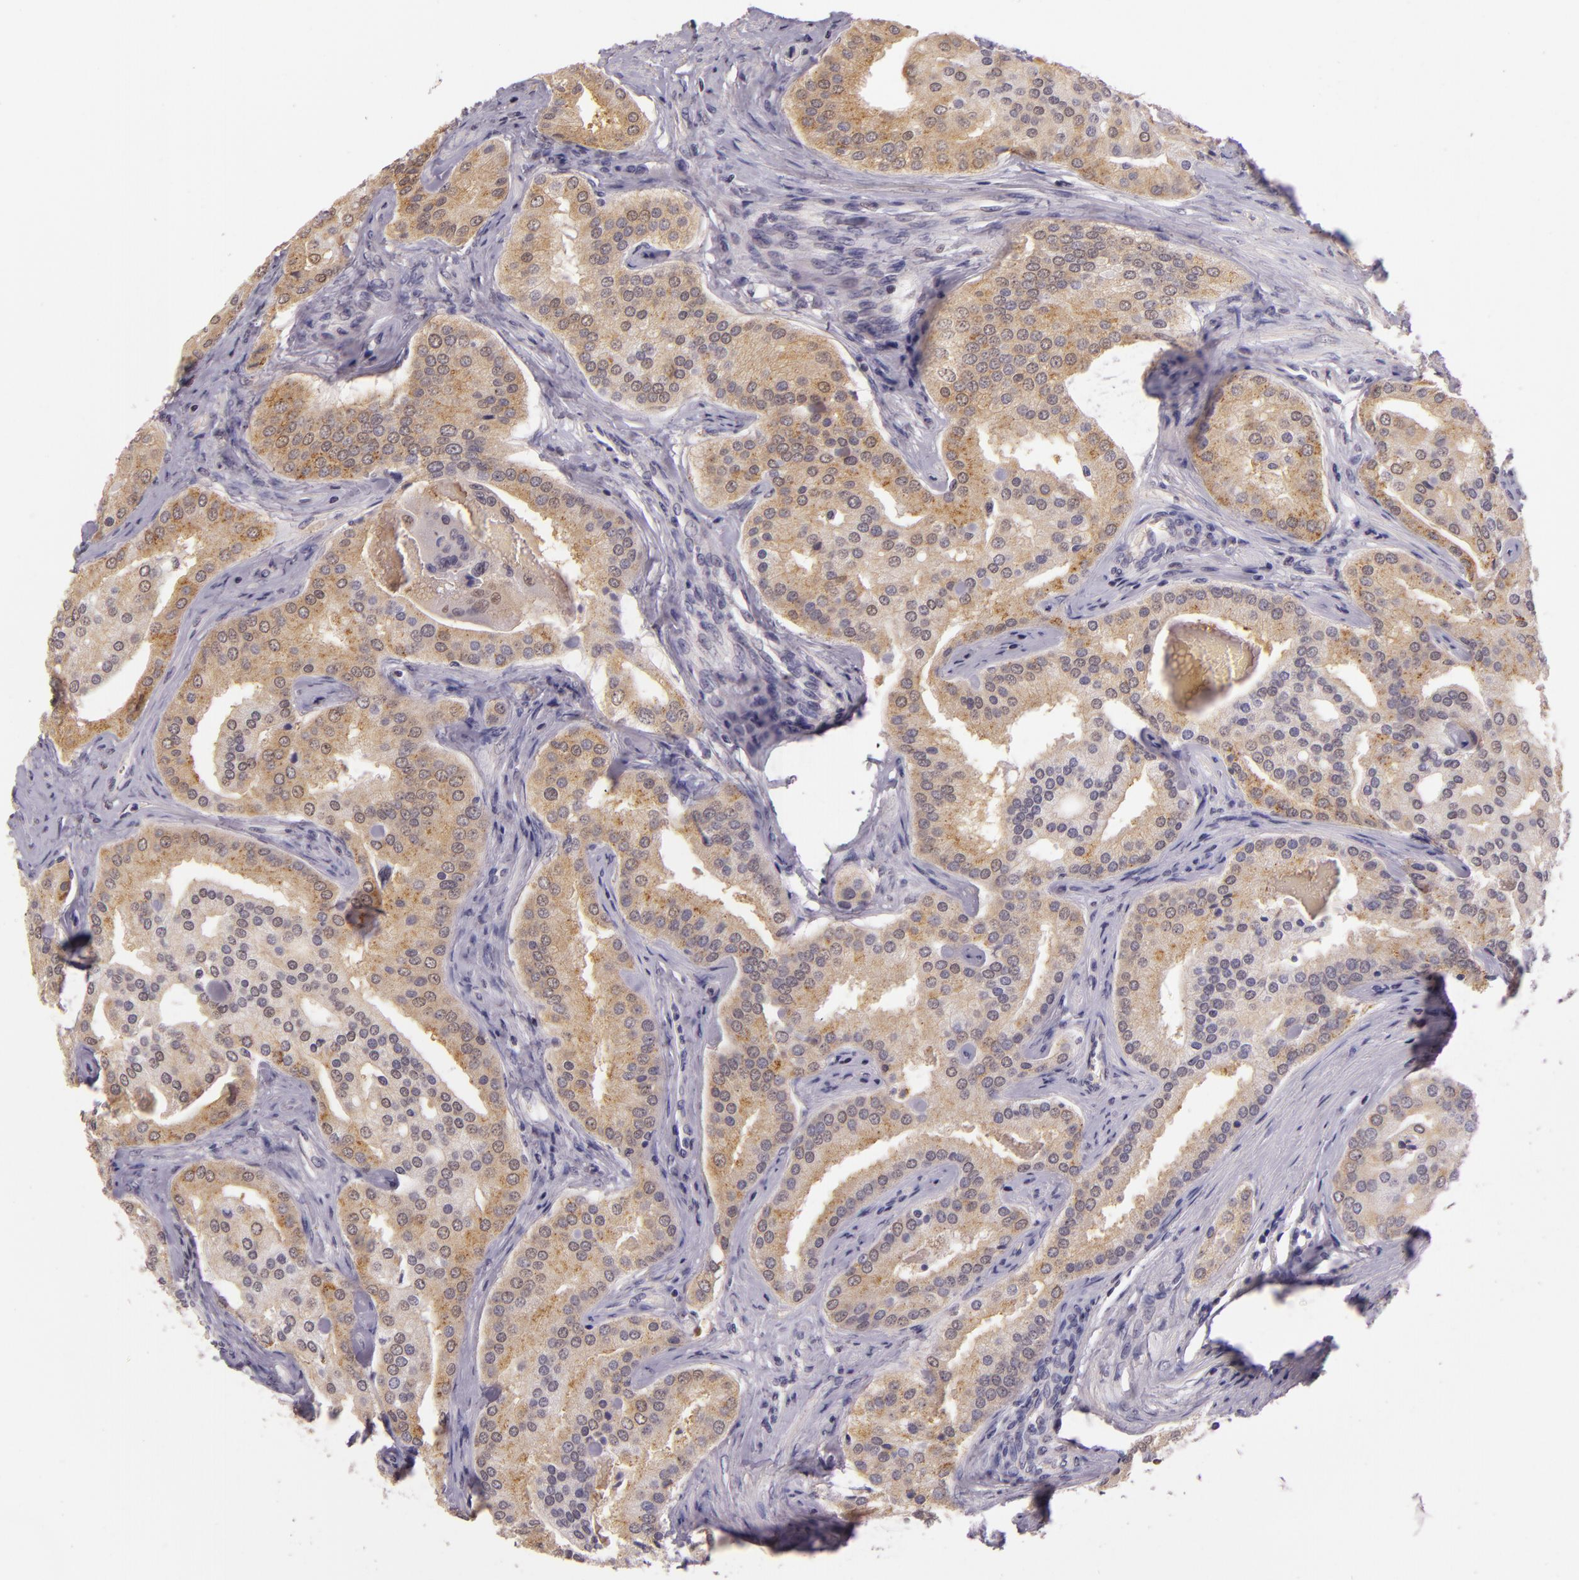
{"staining": {"intensity": "moderate", "quantity": ">75%", "location": "cytoplasmic/membranous"}, "tissue": "prostate cancer", "cell_type": "Tumor cells", "image_type": "cancer", "snomed": [{"axis": "morphology", "description": "Adenocarcinoma, High grade"}, {"axis": "topography", "description": "Prostate"}], "caption": "Prostate cancer was stained to show a protein in brown. There is medium levels of moderate cytoplasmic/membranous expression in about >75% of tumor cells. The protein of interest is shown in brown color, while the nuclei are stained blue.", "gene": "HSPA8", "patient": {"sex": "male", "age": 64}}